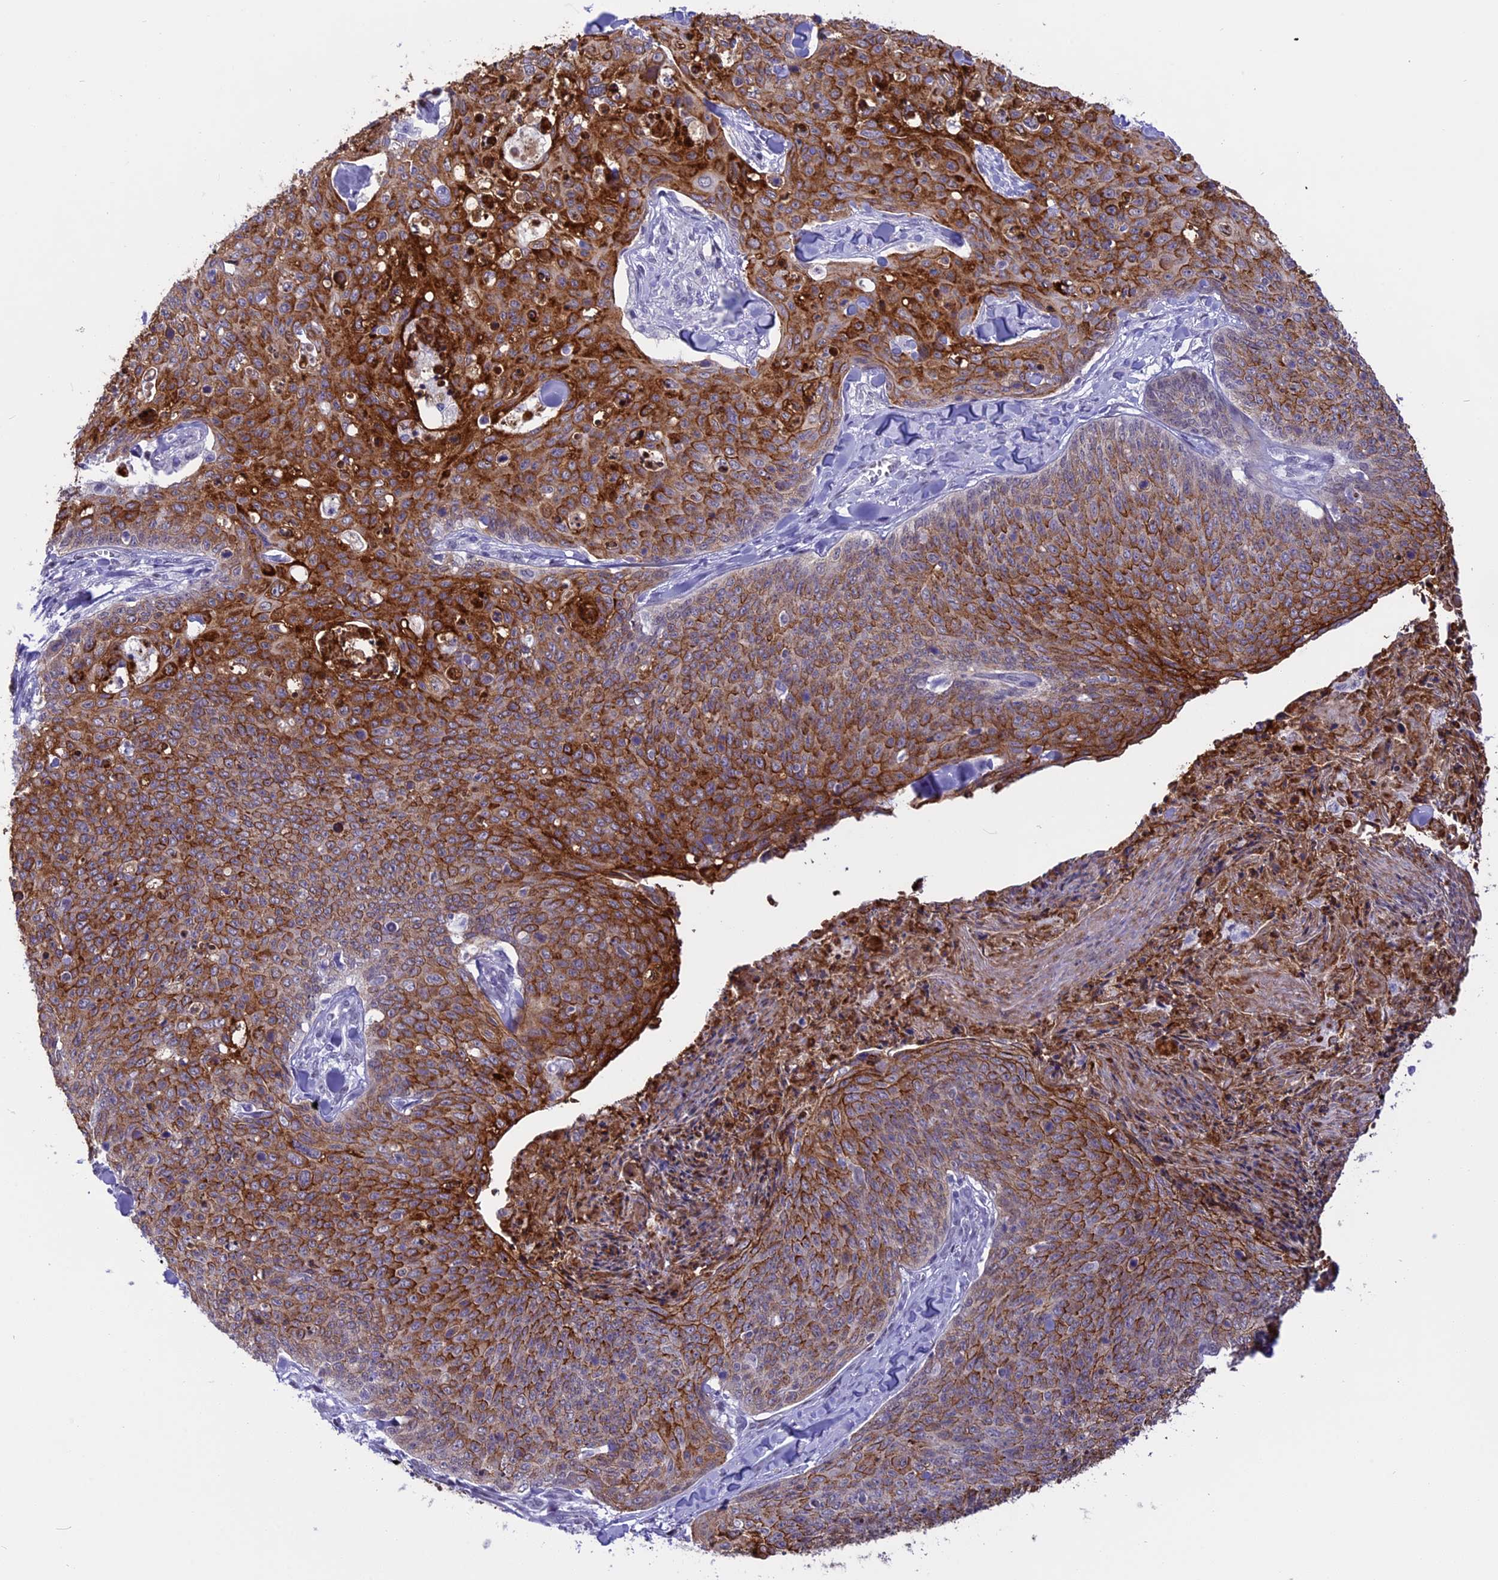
{"staining": {"intensity": "strong", "quantity": ">75%", "location": "cytoplasmic/membranous"}, "tissue": "skin cancer", "cell_type": "Tumor cells", "image_type": "cancer", "snomed": [{"axis": "morphology", "description": "Squamous cell carcinoma, NOS"}, {"axis": "topography", "description": "Skin"}, {"axis": "topography", "description": "Vulva"}], "caption": "A brown stain shows strong cytoplasmic/membranous staining of a protein in human skin squamous cell carcinoma tumor cells.", "gene": "SPIRE2", "patient": {"sex": "female", "age": 85}}